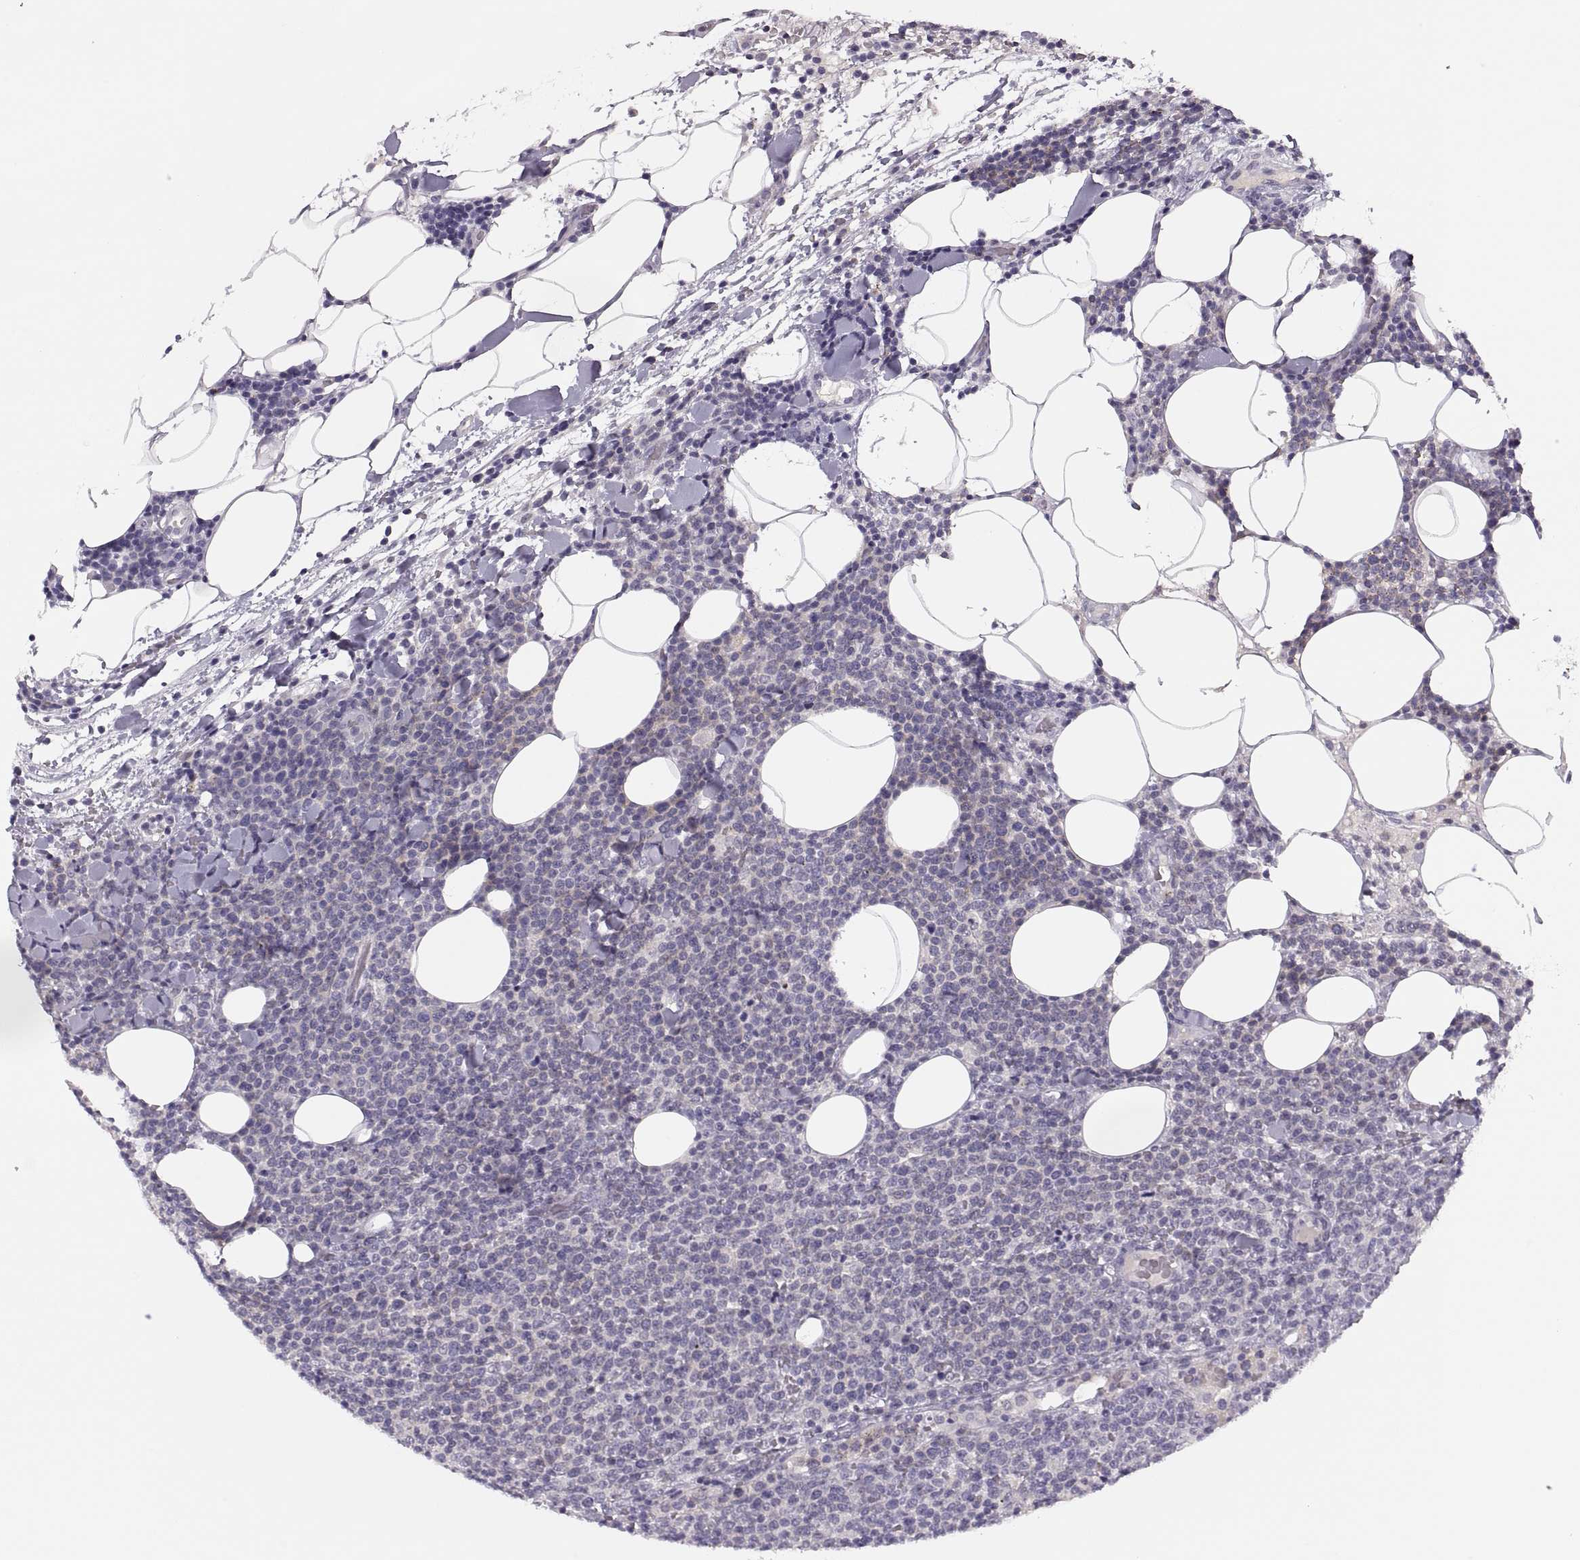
{"staining": {"intensity": "negative", "quantity": "none", "location": "none"}, "tissue": "lymphoma", "cell_type": "Tumor cells", "image_type": "cancer", "snomed": [{"axis": "morphology", "description": "Malignant lymphoma, non-Hodgkin's type, High grade"}, {"axis": "topography", "description": "Lymph node"}], "caption": "Tumor cells show no significant protein positivity in malignant lymphoma, non-Hodgkin's type (high-grade).", "gene": "CHCT1", "patient": {"sex": "male", "age": 61}}